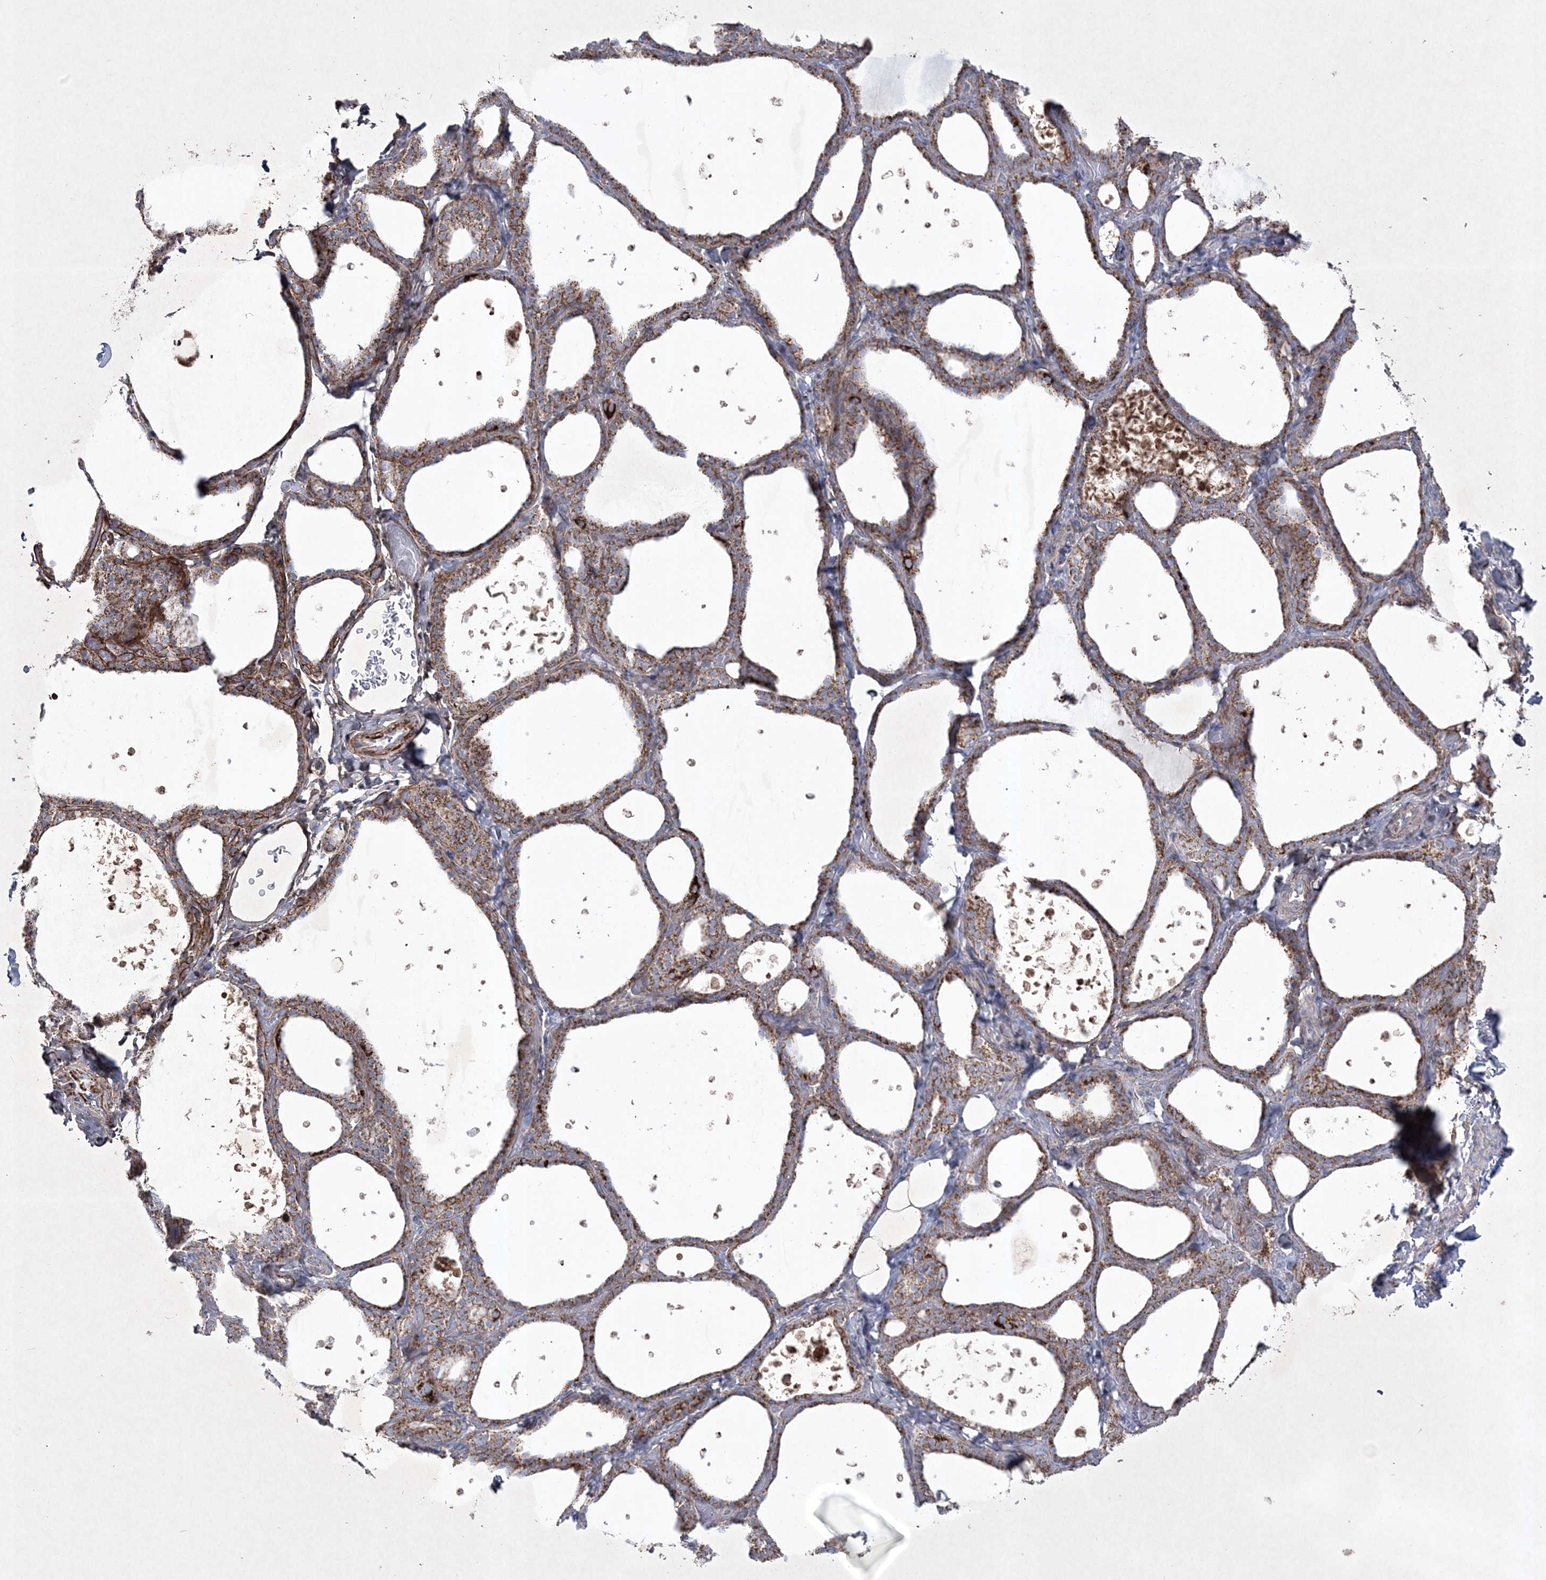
{"staining": {"intensity": "strong", "quantity": ">75%", "location": "cytoplasmic/membranous"}, "tissue": "thyroid gland", "cell_type": "Glandular cells", "image_type": "normal", "snomed": [{"axis": "morphology", "description": "Normal tissue, NOS"}, {"axis": "topography", "description": "Thyroid gland"}], "caption": "Normal thyroid gland shows strong cytoplasmic/membranous expression in approximately >75% of glandular cells (DAB IHC with brightfield microscopy, high magnification)..", "gene": "RICTOR", "patient": {"sex": "female", "age": 44}}